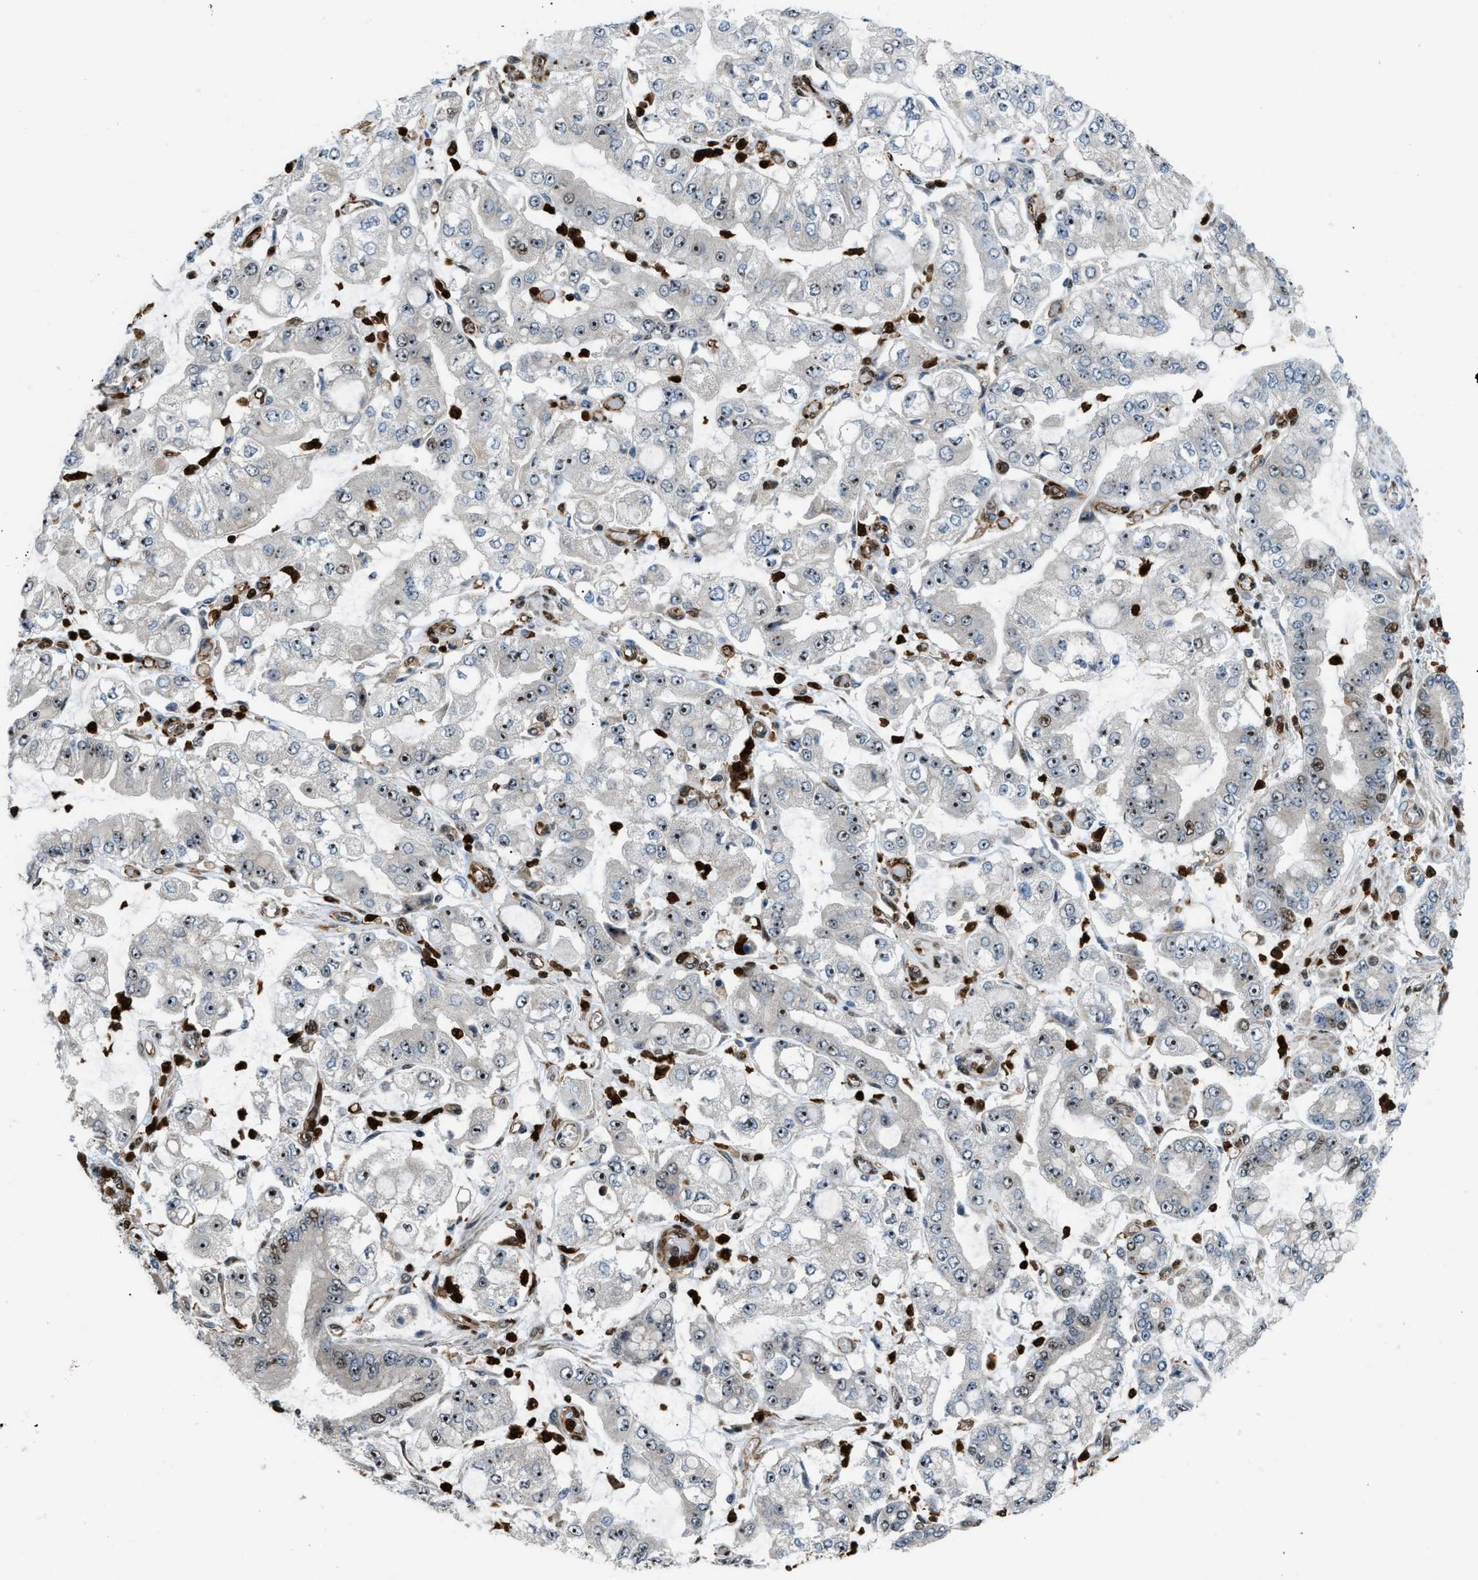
{"staining": {"intensity": "moderate", "quantity": "25%-75%", "location": "nuclear"}, "tissue": "stomach cancer", "cell_type": "Tumor cells", "image_type": "cancer", "snomed": [{"axis": "morphology", "description": "Adenocarcinoma, NOS"}, {"axis": "topography", "description": "Stomach"}], "caption": "Moderate nuclear expression for a protein is seen in about 25%-75% of tumor cells of stomach cancer using IHC.", "gene": "E2F1", "patient": {"sex": "male", "age": 76}}